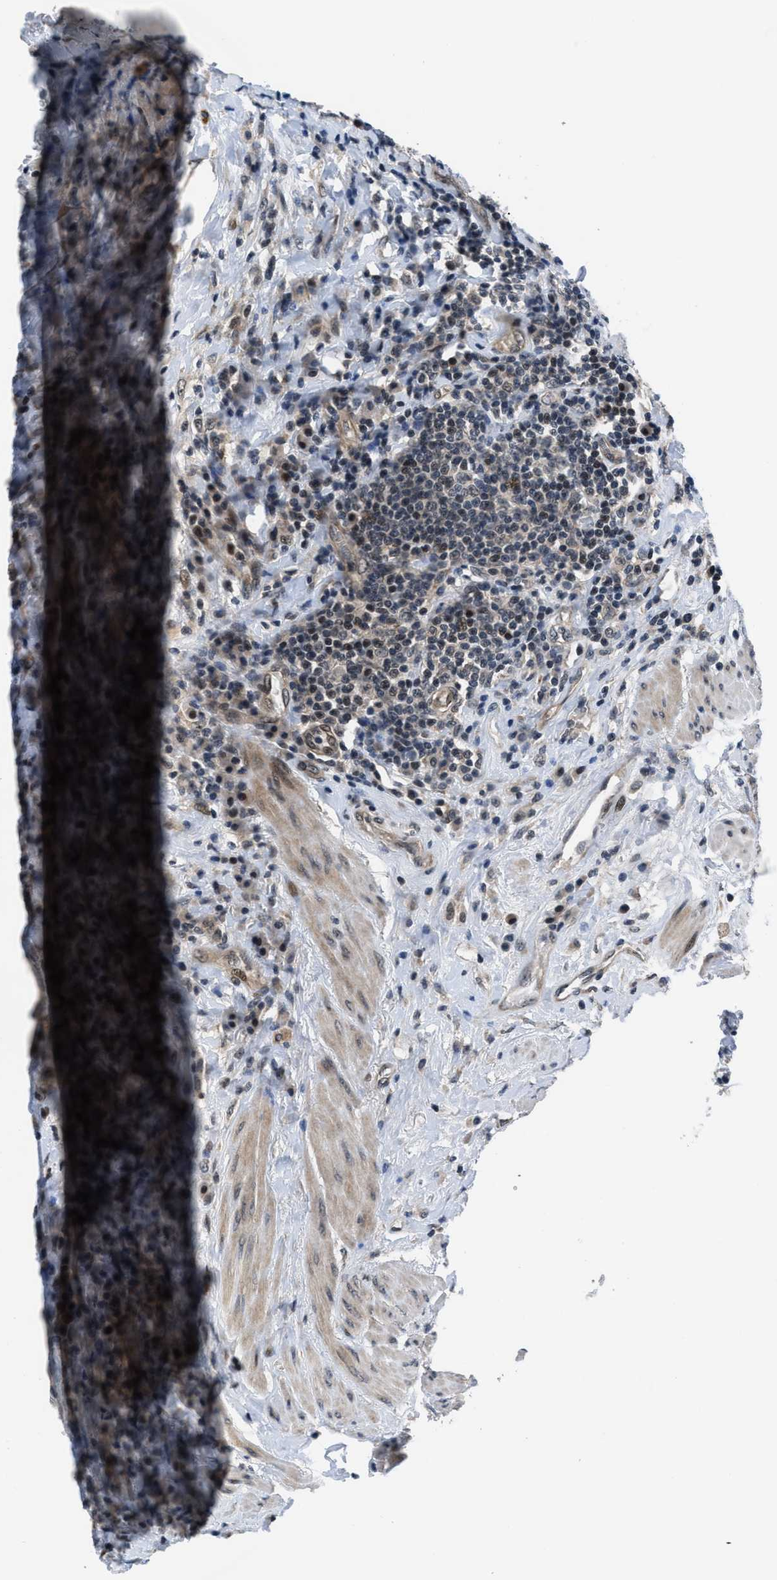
{"staining": {"intensity": "weak", "quantity": "<25%", "location": "nuclear"}, "tissue": "urothelial cancer", "cell_type": "Tumor cells", "image_type": "cancer", "snomed": [{"axis": "morphology", "description": "Urothelial carcinoma, High grade"}, {"axis": "topography", "description": "Urinary bladder"}], "caption": "Immunohistochemistry (IHC) of urothelial carcinoma (high-grade) shows no staining in tumor cells. Nuclei are stained in blue.", "gene": "SETD5", "patient": {"sex": "male", "age": 61}}